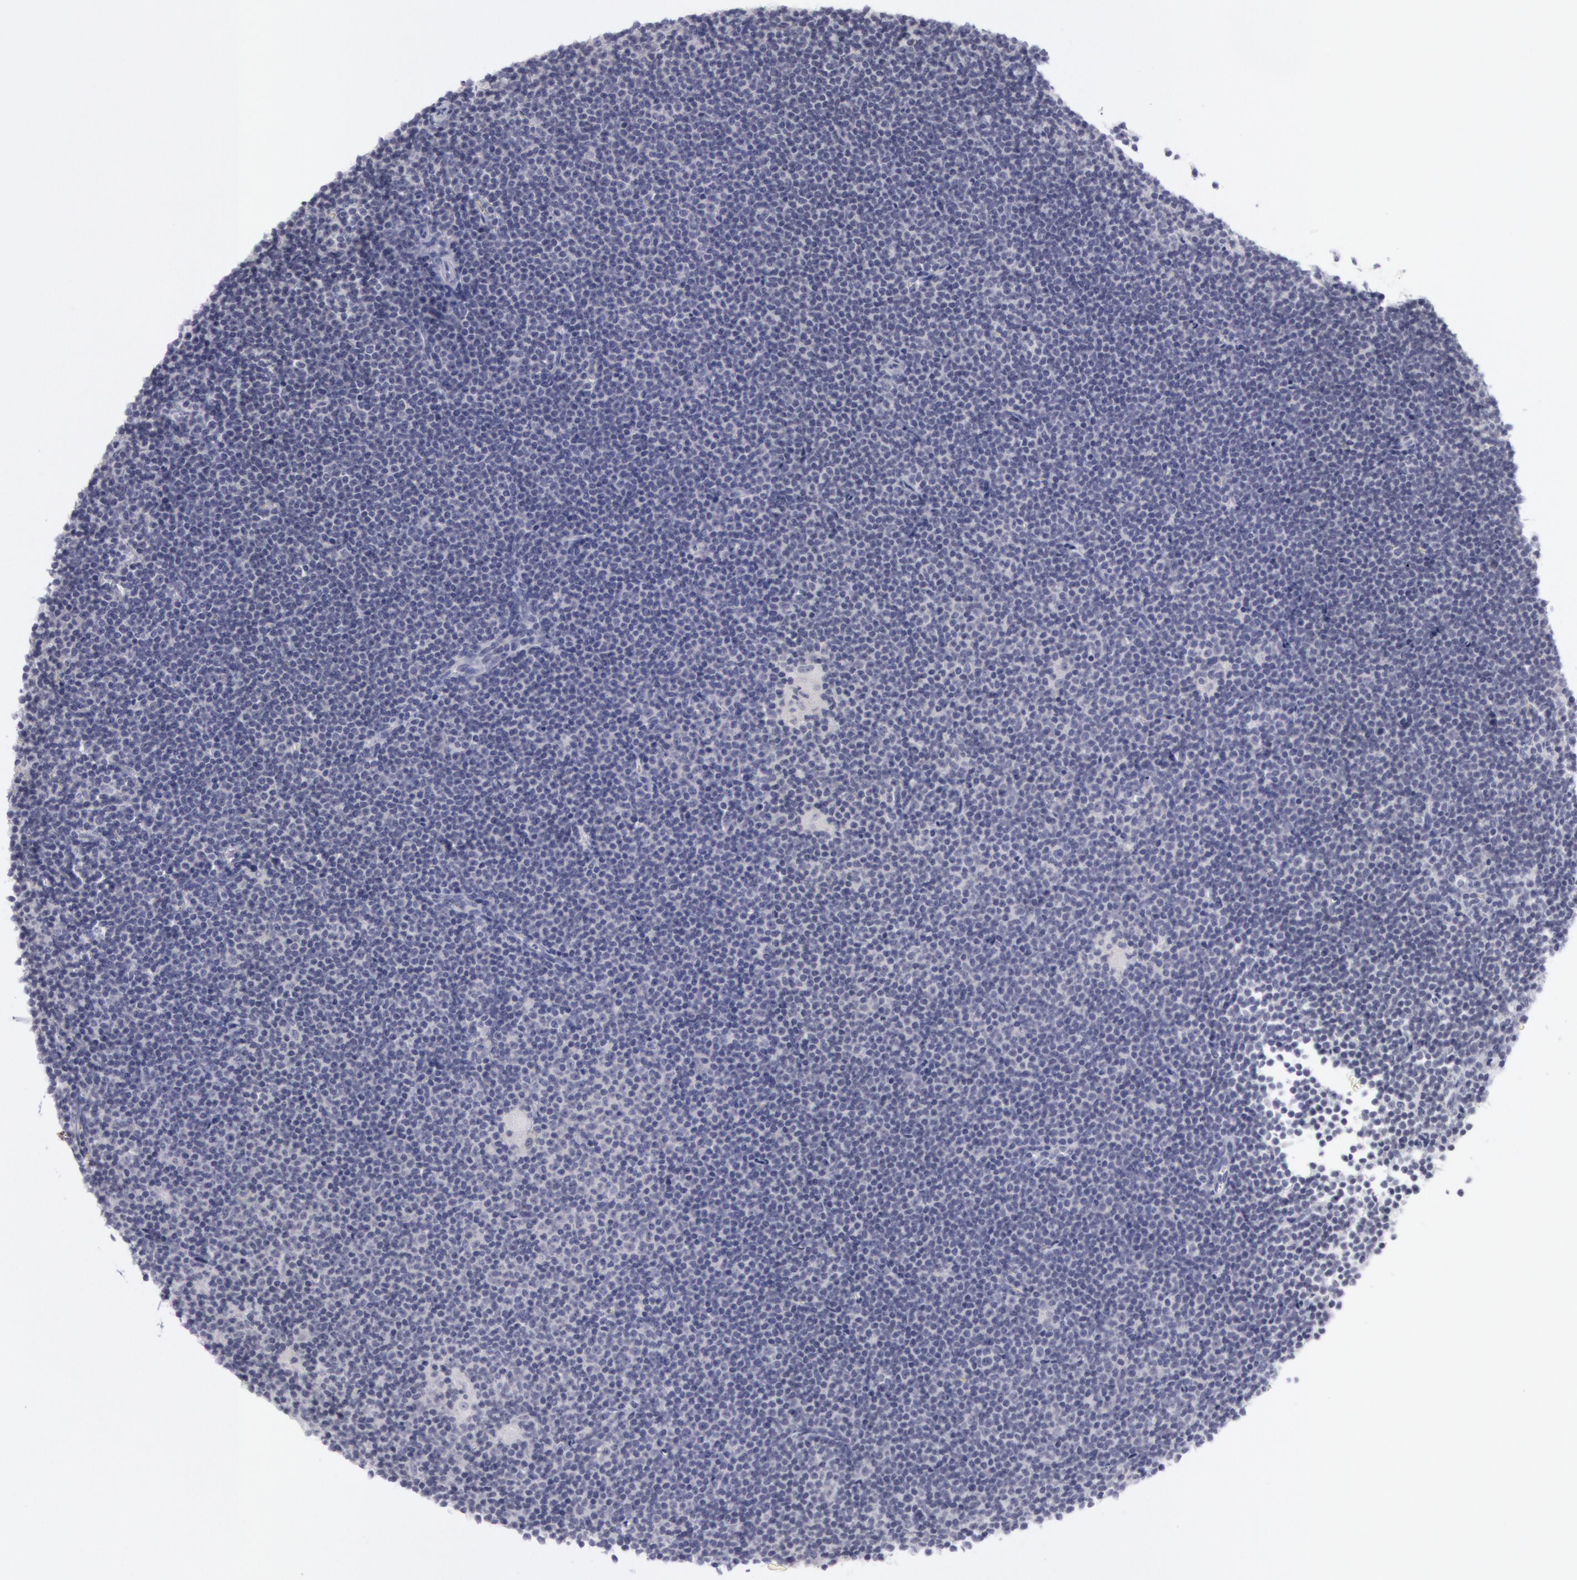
{"staining": {"intensity": "negative", "quantity": "none", "location": "none"}, "tissue": "lymphoma", "cell_type": "Tumor cells", "image_type": "cancer", "snomed": [{"axis": "morphology", "description": "Malignant lymphoma, non-Hodgkin's type, Low grade"}, {"axis": "topography", "description": "Lymph node"}], "caption": "An immunohistochemistry image of lymphoma is shown. There is no staining in tumor cells of lymphoma.", "gene": "KRT16", "patient": {"sex": "female", "age": 69}}